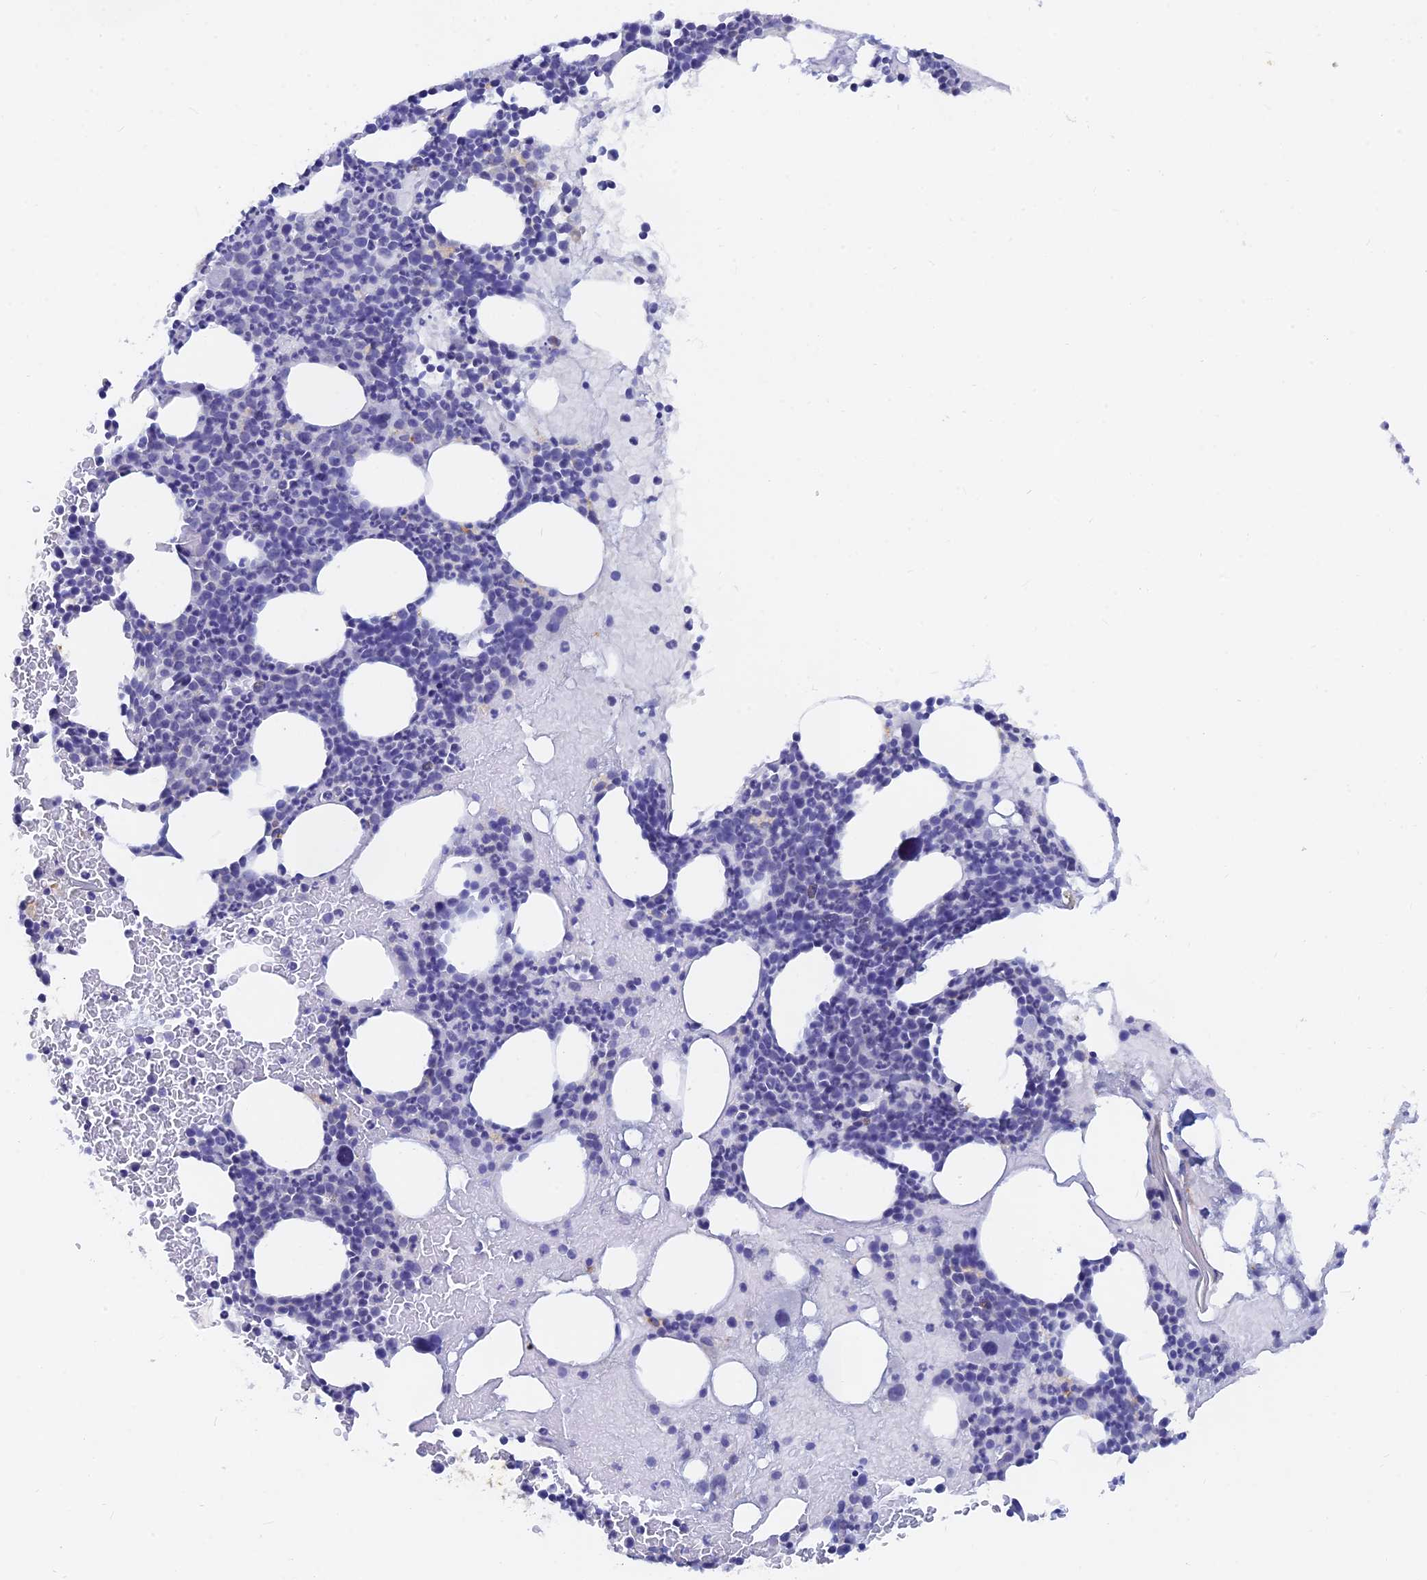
{"staining": {"intensity": "negative", "quantity": "none", "location": "none"}, "tissue": "bone marrow", "cell_type": "Hematopoietic cells", "image_type": "normal", "snomed": [{"axis": "morphology", "description": "Normal tissue, NOS"}, {"axis": "topography", "description": "Bone marrow"}], "caption": "This is a image of immunohistochemistry (IHC) staining of benign bone marrow, which shows no expression in hematopoietic cells.", "gene": "LRIF1", "patient": {"sex": "female", "age": 83}}